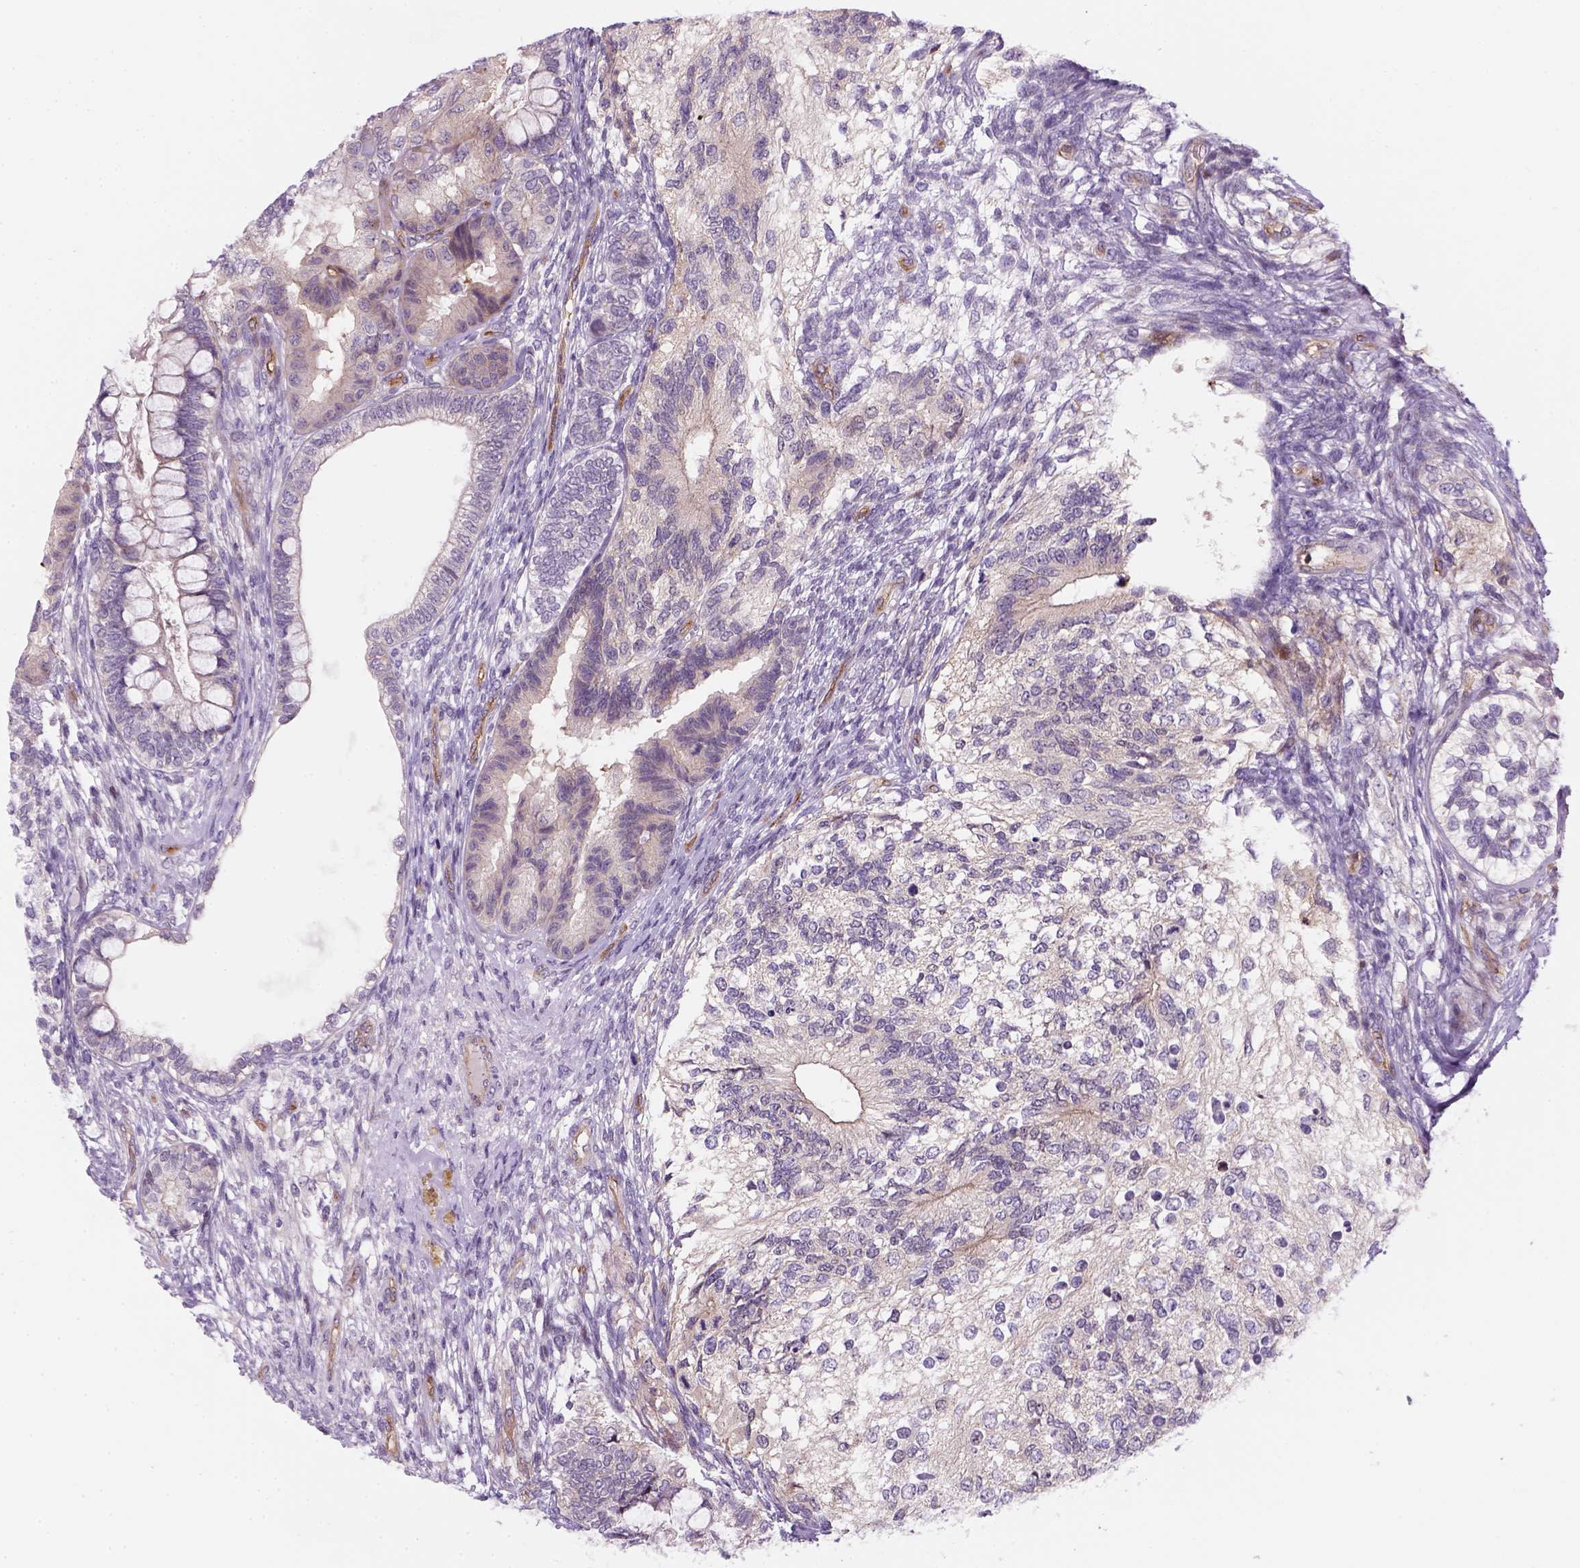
{"staining": {"intensity": "negative", "quantity": "none", "location": "none"}, "tissue": "testis cancer", "cell_type": "Tumor cells", "image_type": "cancer", "snomed": [{"axis": "morphology", "description": "Seminoma, NOS"}, {"axis": "morphology", "description": "Carcinoma, Embryonal, NOS"}, {"axis": "topography", "description": "Testis"}], "caption": "An immunohistochemistry photomicrograph of testis cancer is shown. There is no staining in tumor cells of testis cancer.", "gene": "VSTM5", "patient": {"sex": "male", "age": 41}}